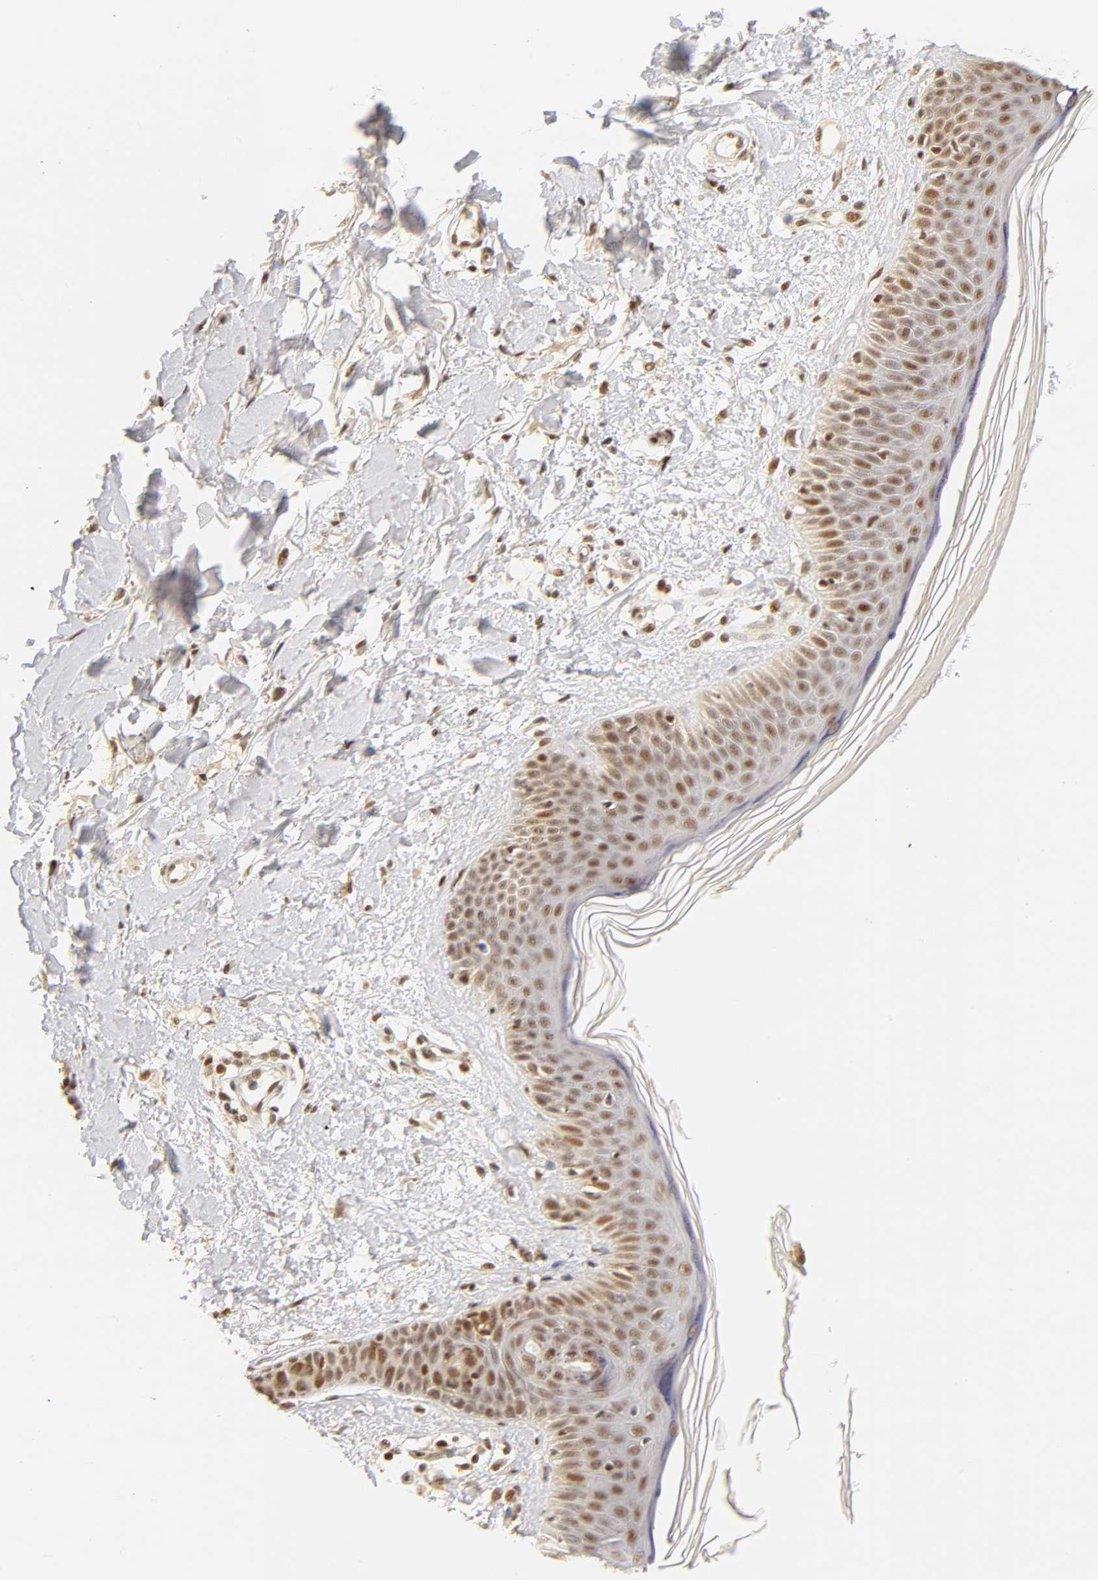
{"staining": {"intensity": "moderate", "quantity": ">75%", "location": "nuclear"}, "tissue": "skin", "cell_type": "Fibroblasts", "image_type": "normal", "snomed": [{"axis": "morphology", "description": "Normal tissue, NOS"}, {"axis": "topography", "description": "Skin"}], "caption": "High-power microscopy captured an IHC histopathology image of normal skin, revealing moderate nuclear staining in about >75% of fibroblasts.", "gene": "TAF10", "patient": {"sex": "female", "age": 56}}